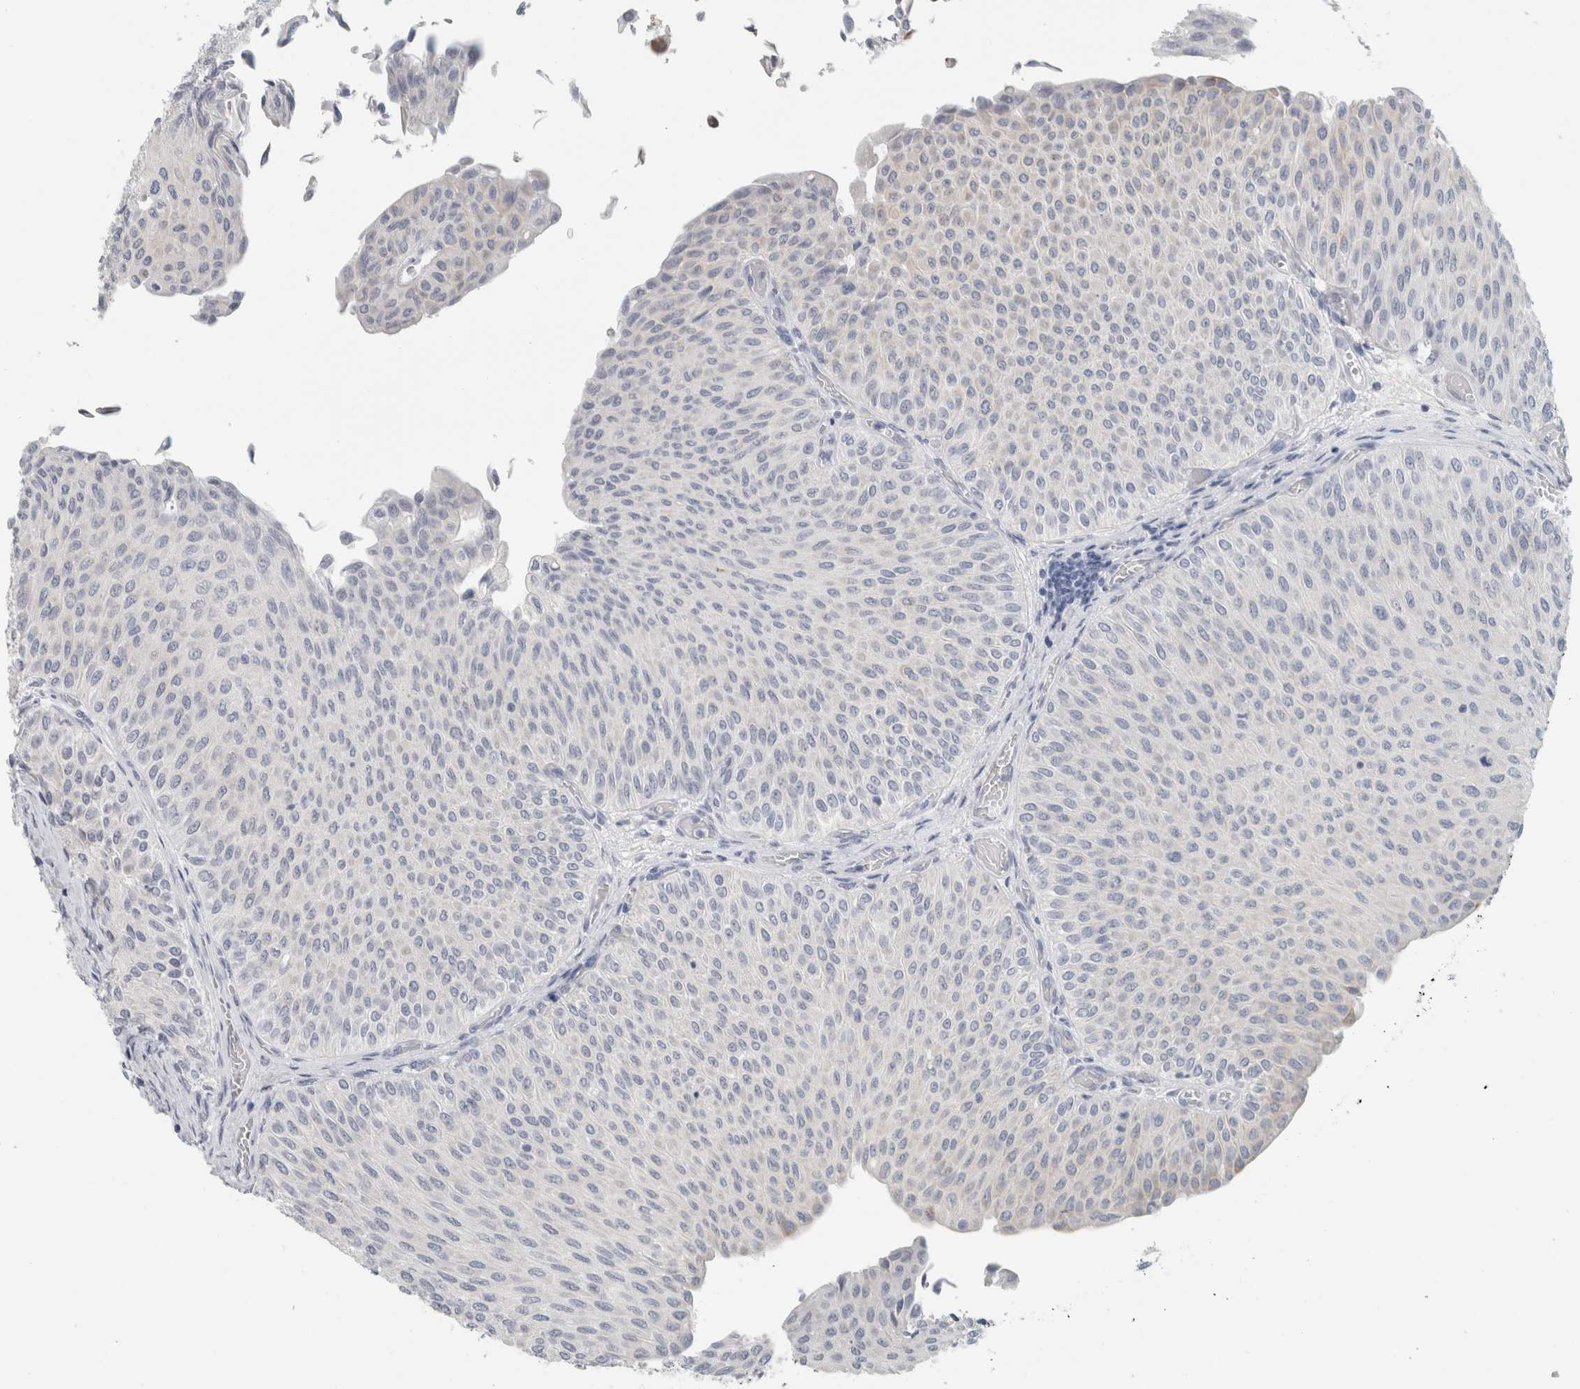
{"staining": {"intensity": "negative", "quantity": "none", "location": "none"}, "tissue": "urothelial cancer", "cell_type": "Tumor cells", "image_type": "cancer", "snomed": [{"axis": "morphology", "description": "Urothelial carcinoma, Low grade"}, {"axis": "topography", "description": "Urinary bladder"}], "caption": "Immunohistochemistry of human urothelial cancer displays no expression in tumor cells.", "gene": "SLC28A3", "patient": {"sex": "male", "age": 78}}